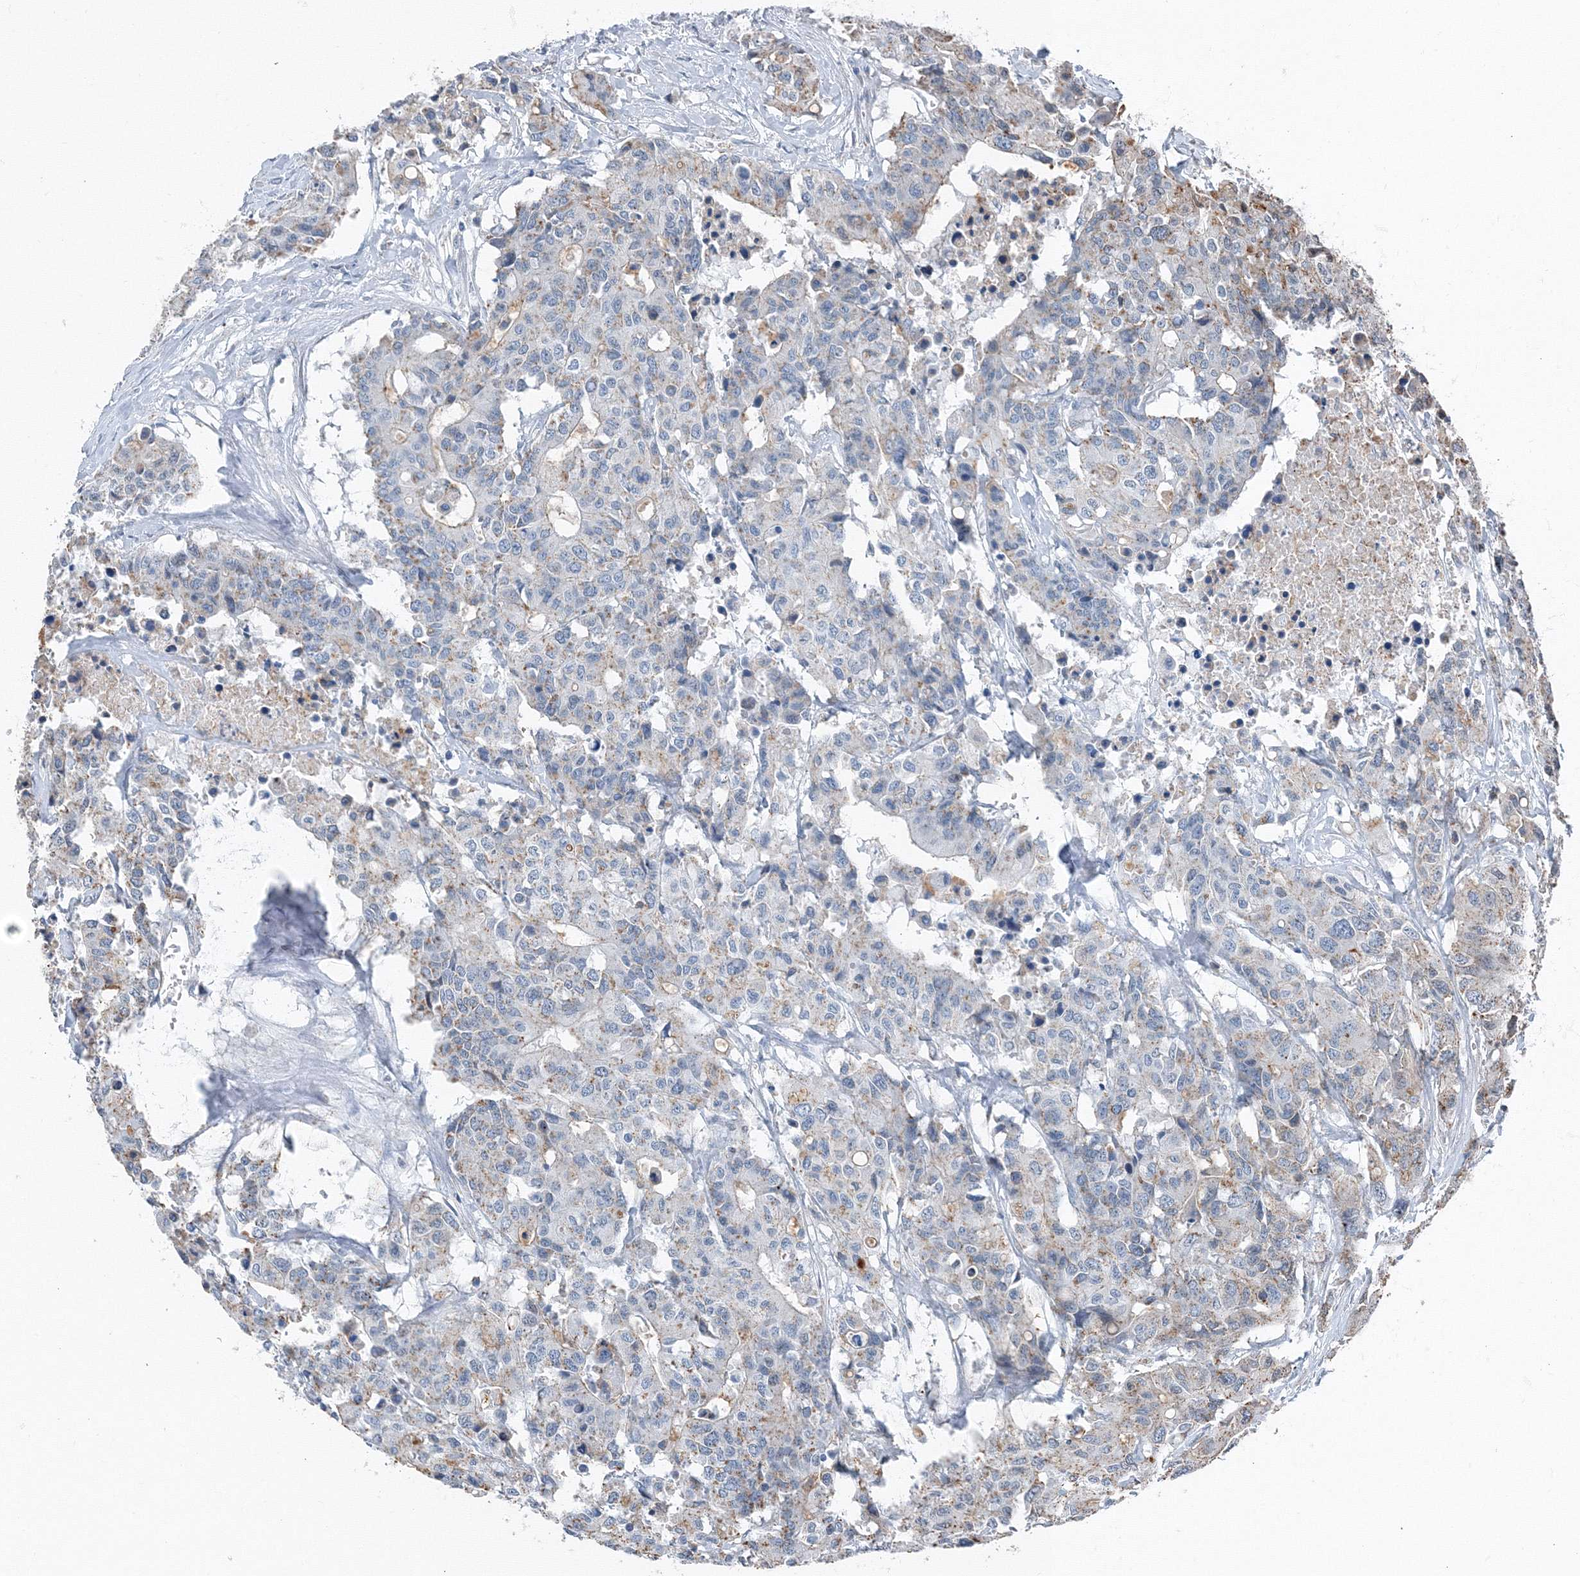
{"staining": {"intensity": "moderate", "quantity": "<25%", "location": "cytoplasmic/membranous"}, "tissue": "colorectal cancer", "cell_type": "Tumor cells", "image_type": "cancer", "snomed": [{"axis": "morphology", "description": "Adenocarcinoma, NOS"}, {"axis": "topography", "description": "Colon"}], "caption": "Immunohistochemistry (IHC) micrograph of human colorectal adenocarcinoma stained for a protein (brown), which displays low levels of moderate cytoplasmic/membranous expression in approximately <25% of tumor cells.", "gene": "AASDH", "patient": {"sex": "male", "age": 77}}